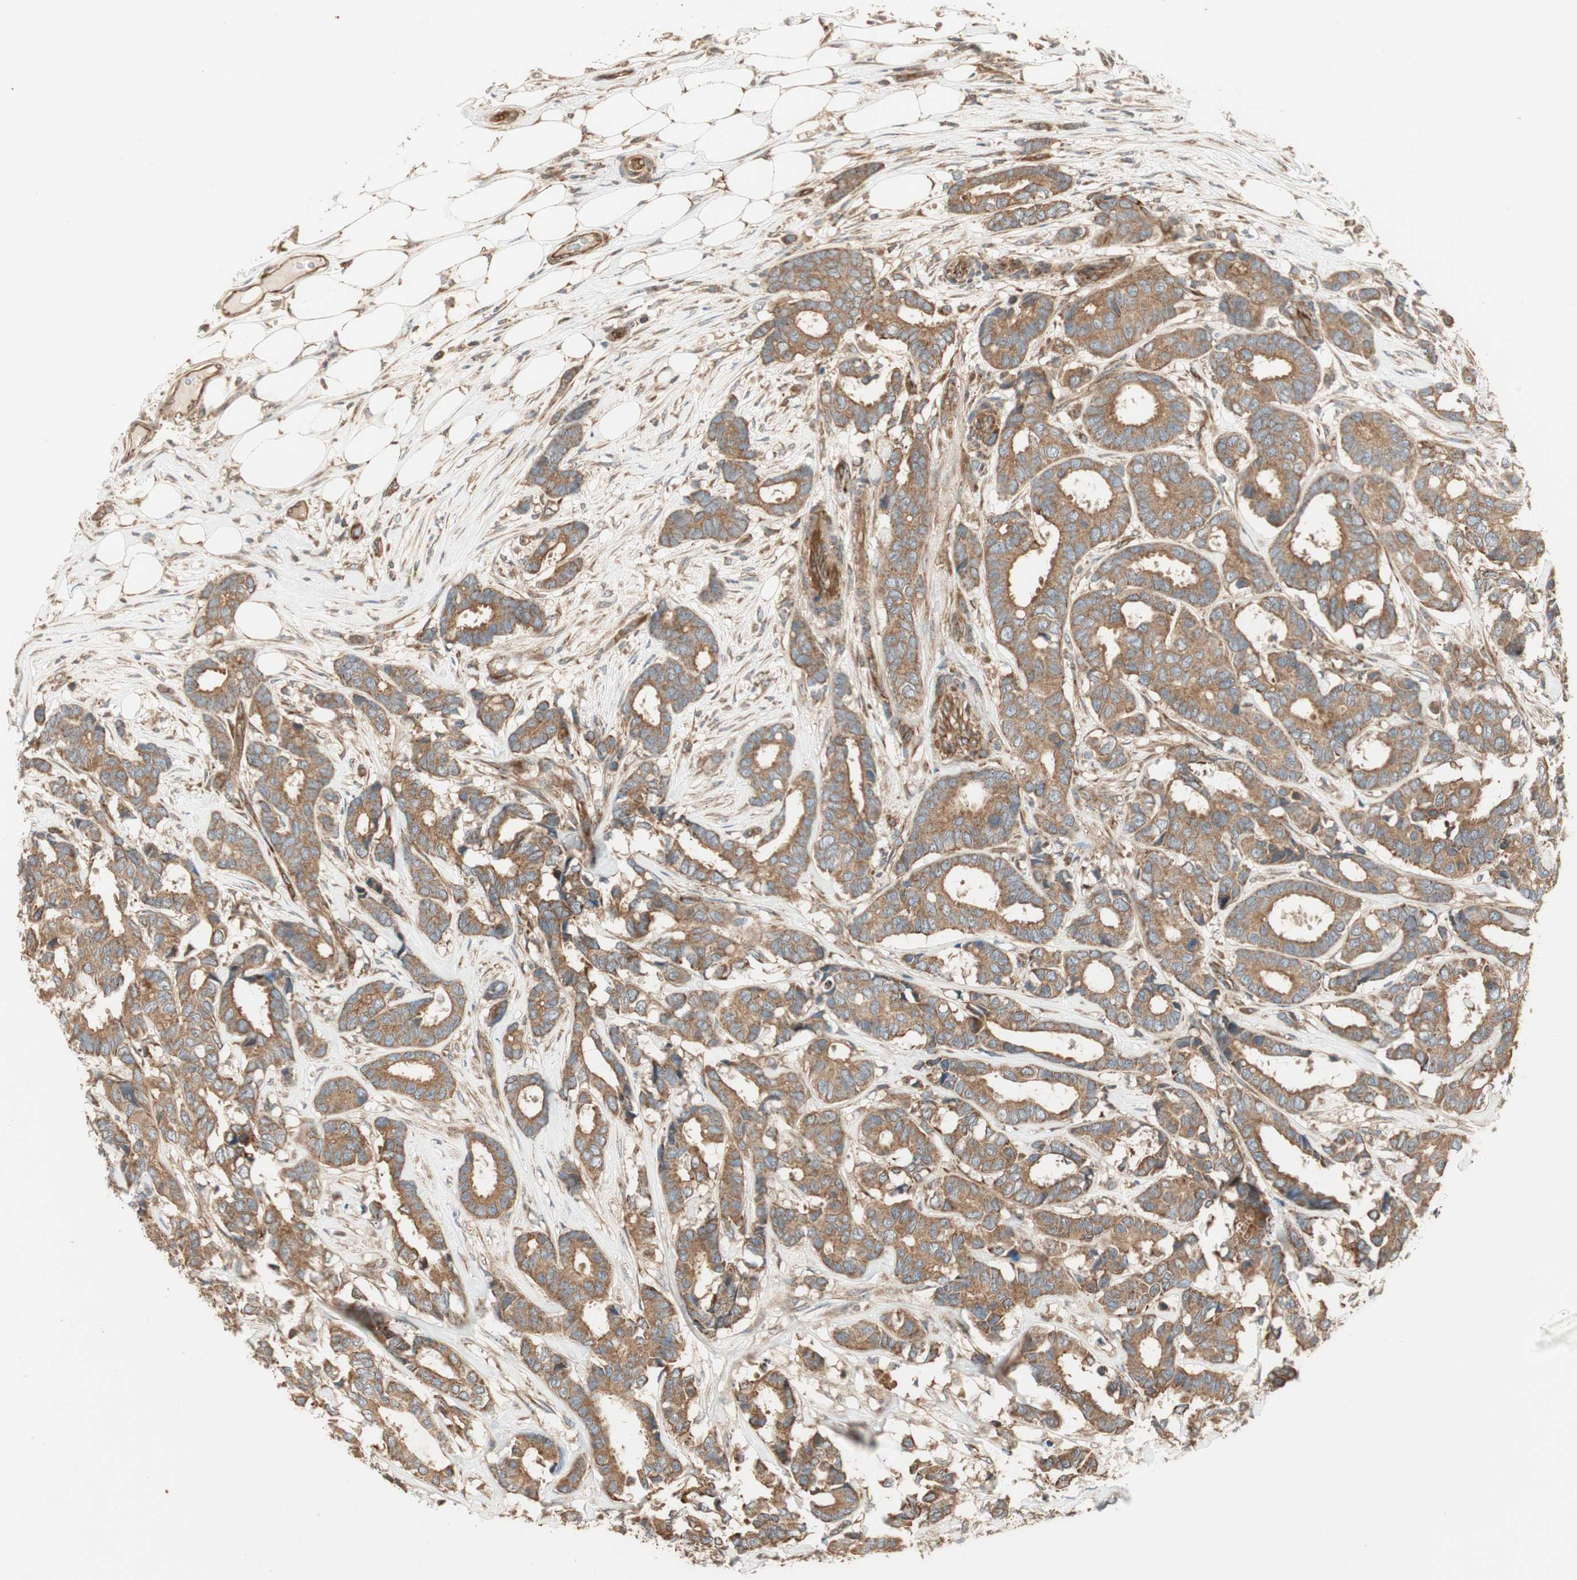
{"staining": {"intensity": "moderate", "quantity": ">75%", "location": "cytoplasmic/membranous"}, "tissue": "breast cancer", "cell_type": "Tumor cells", "image_type": "cancer", "snomed": [{"axis": "morphology", "description": "Duct carcinoma"}, {"axis": "topography", "description": "Breast"}], "caption": "Immunohistochemistry of breast intraductal carcinoma exhibits medium levels of moderate cytoplasmic/membranous staining in about >75% of tumor cells. Immunohistochemistry stains the protein of interest in brown and the nuclei are stained blue.", "gene": "CTTNBP2NL", "patient": {"sex": "female", "age": 87}}